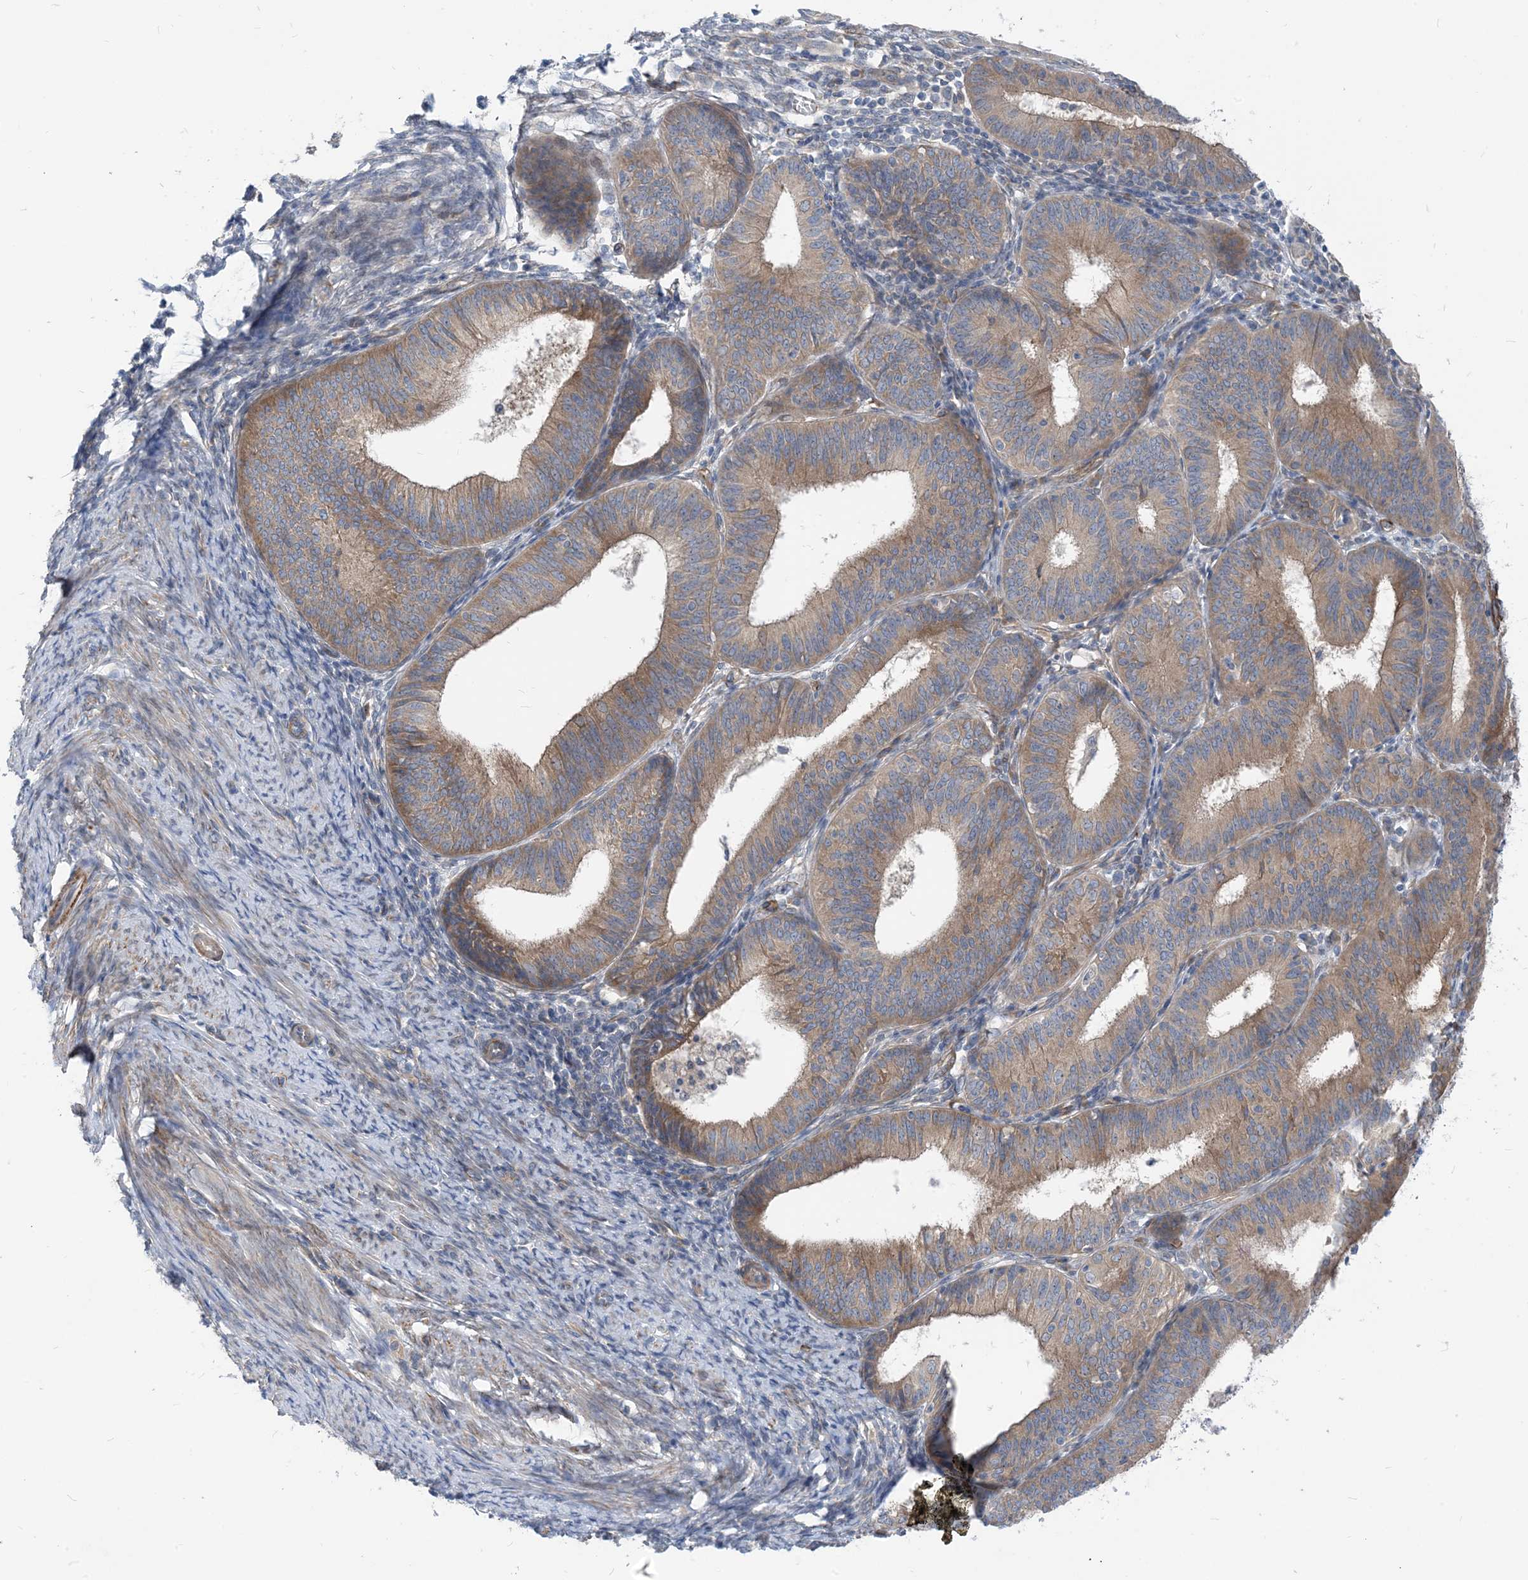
{"staining": {"intensity": "moderate", "quantity": "25%-75%", "location": "cytoplasmic/membranous"}, "tissue": "endometrial cancer", "cell_type": "Tumor cells", "image_type": "cancer", "snomed": [{"axis": "morphology", "description": "Adenocarcinoma, NOS"}, {"axis": "topography", "description": "Endometrium"}], "caption": "DAB (3,3'-diaminobenzidine) immunohistochemical staining of human endometrial cancer (adenocarcinoma) demonstrates moderate cytoplasmic/membranous protein staining in about 25%-75% of tumor cells.", "gene": "PLEKHA3", "patient": {"sex": "female", "age": 51}}